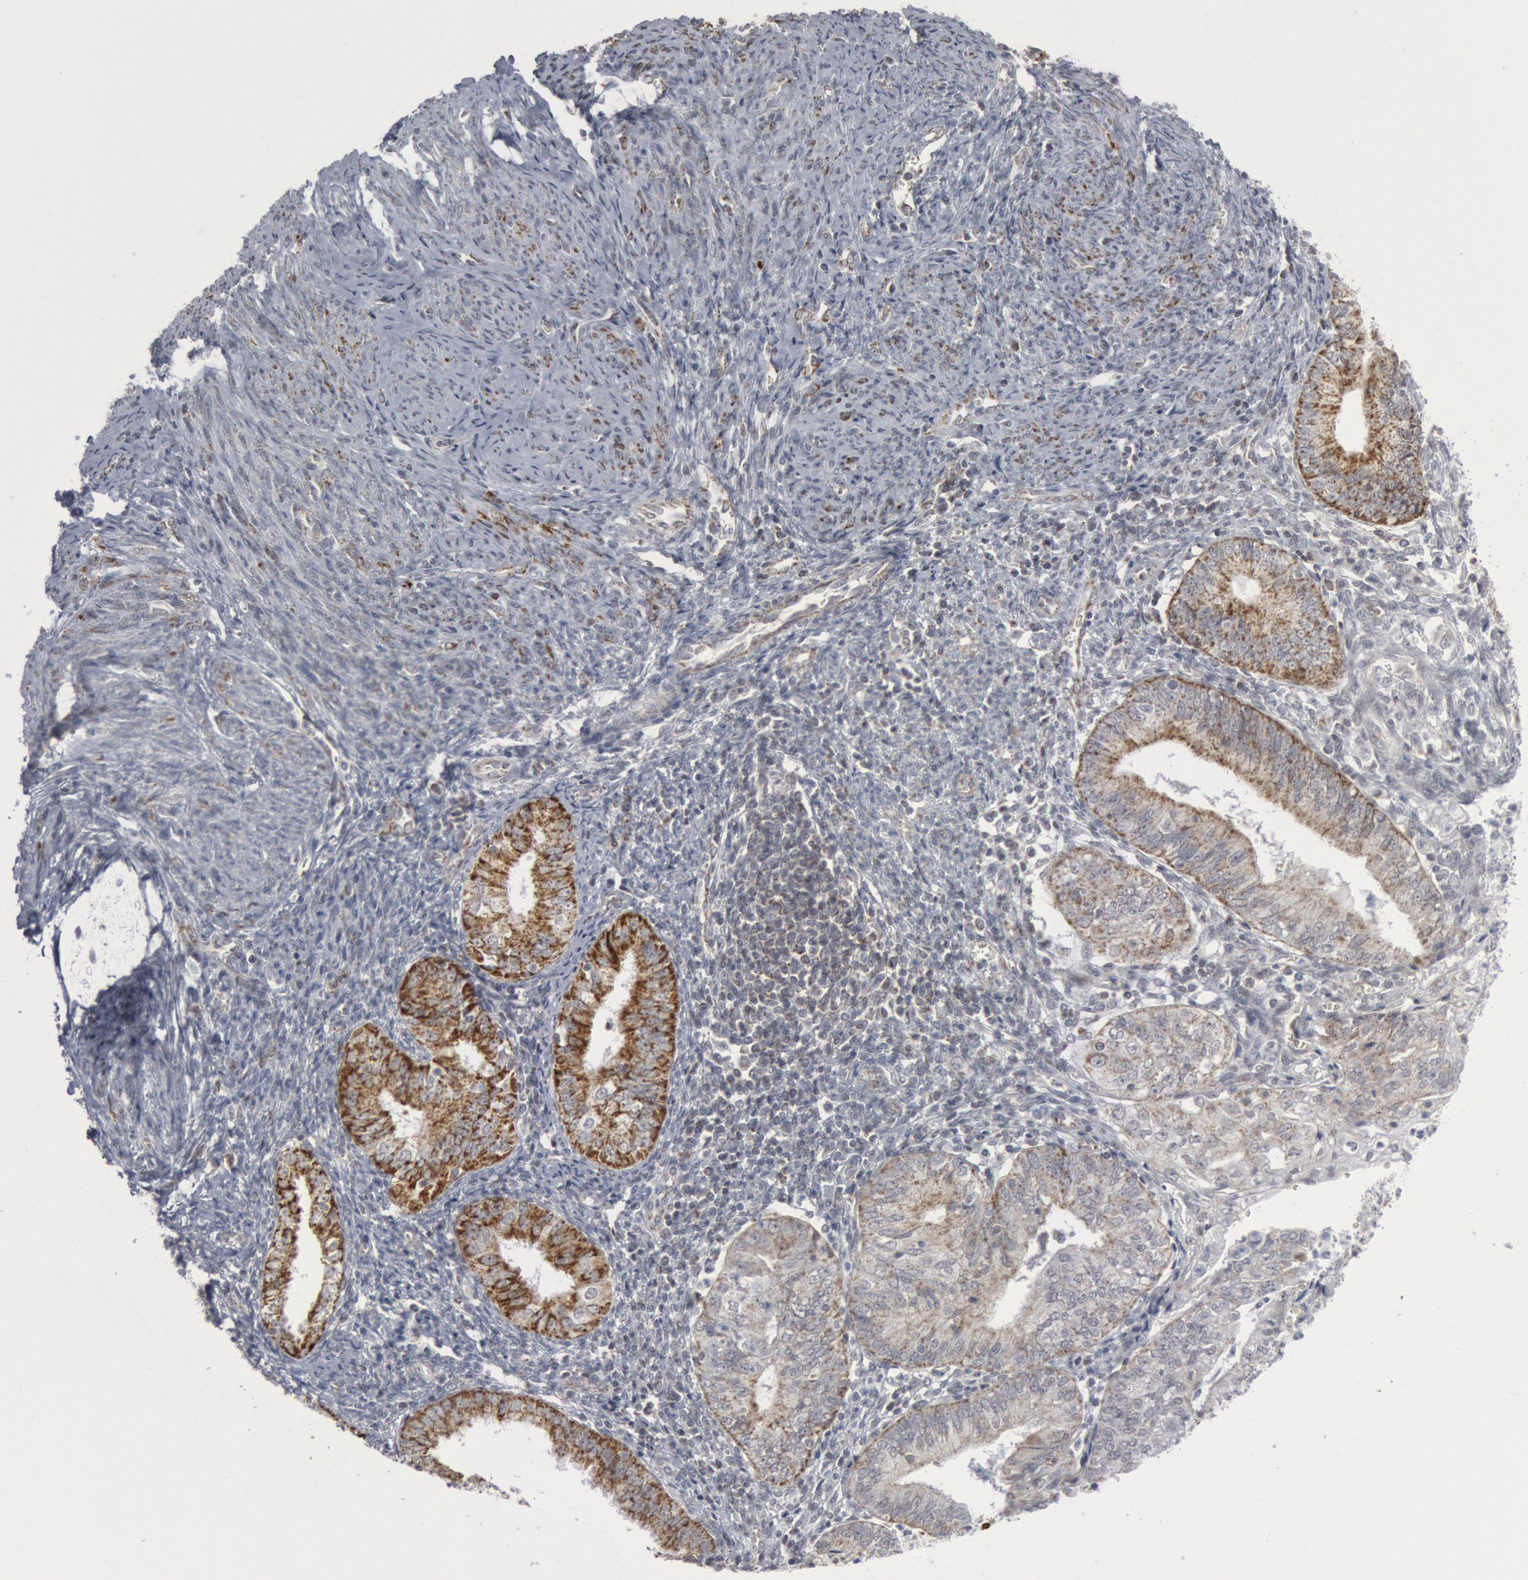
{"staining": {"intensity": "moderate", "quantity": "25%-75%", "location": "cytoplasmic/membranous"}, "tissue": "endometrial cancer", "cell_type": "Tumor cells", "image_type": "cancer", "snomed": [{"axis": "morphology", "description": "Adenocarcinoma, NOS"}, {"axis": "topography", "description": "Endometrium"}], "caption": "IHC micrograph of neoplastic tissue: endometrial adenocarcinoma stained using IHC reveals medium levels of moderate protein expression localized specifically in the cytoplasmic/membranous of tumor cells, appearing as a cytoplasmic/membranous brown color.", "gene": "CASP9", "patient": {"sex": "female", "age": 55}}